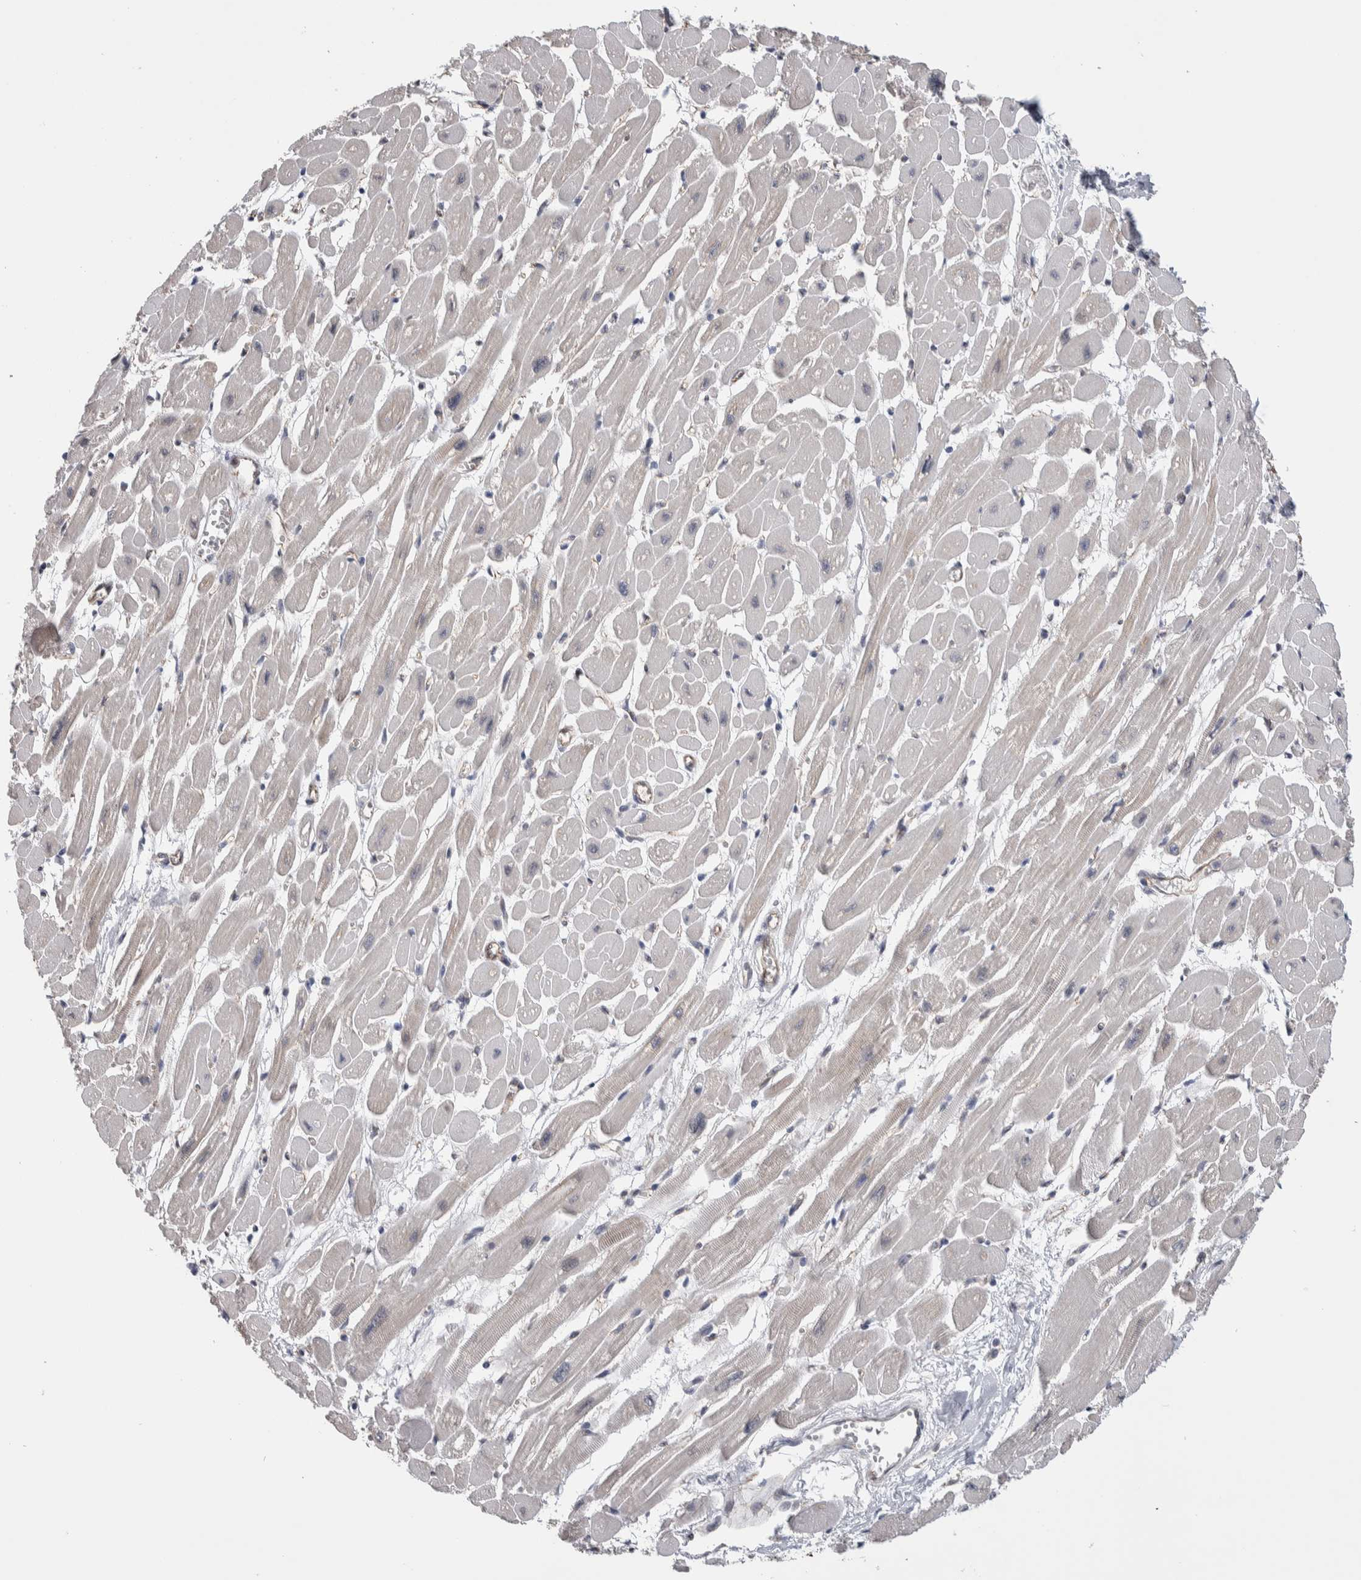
{"staining": {"intensity": "weak", "quantity": "25%-75%", "location": "cytoplasmic/membranous"}, "tissue": "heart muscle", "cell_type": "Cardiomyocytes", "image_type": "normal", "snomed": [{"axis": "morphology", "description": "Normal tissue, NOS"}, {"axis": "topography", "description": "Heart"}], "caption": "Heart muscle stained with immunohistochemistry (IHC) demonstrates weak cytoplasmic/membranous positivity in about 25%-75% of cardiomyocytes.", "gene": "ZBTB49", "patient": {"sex": "female", "age": 54}}